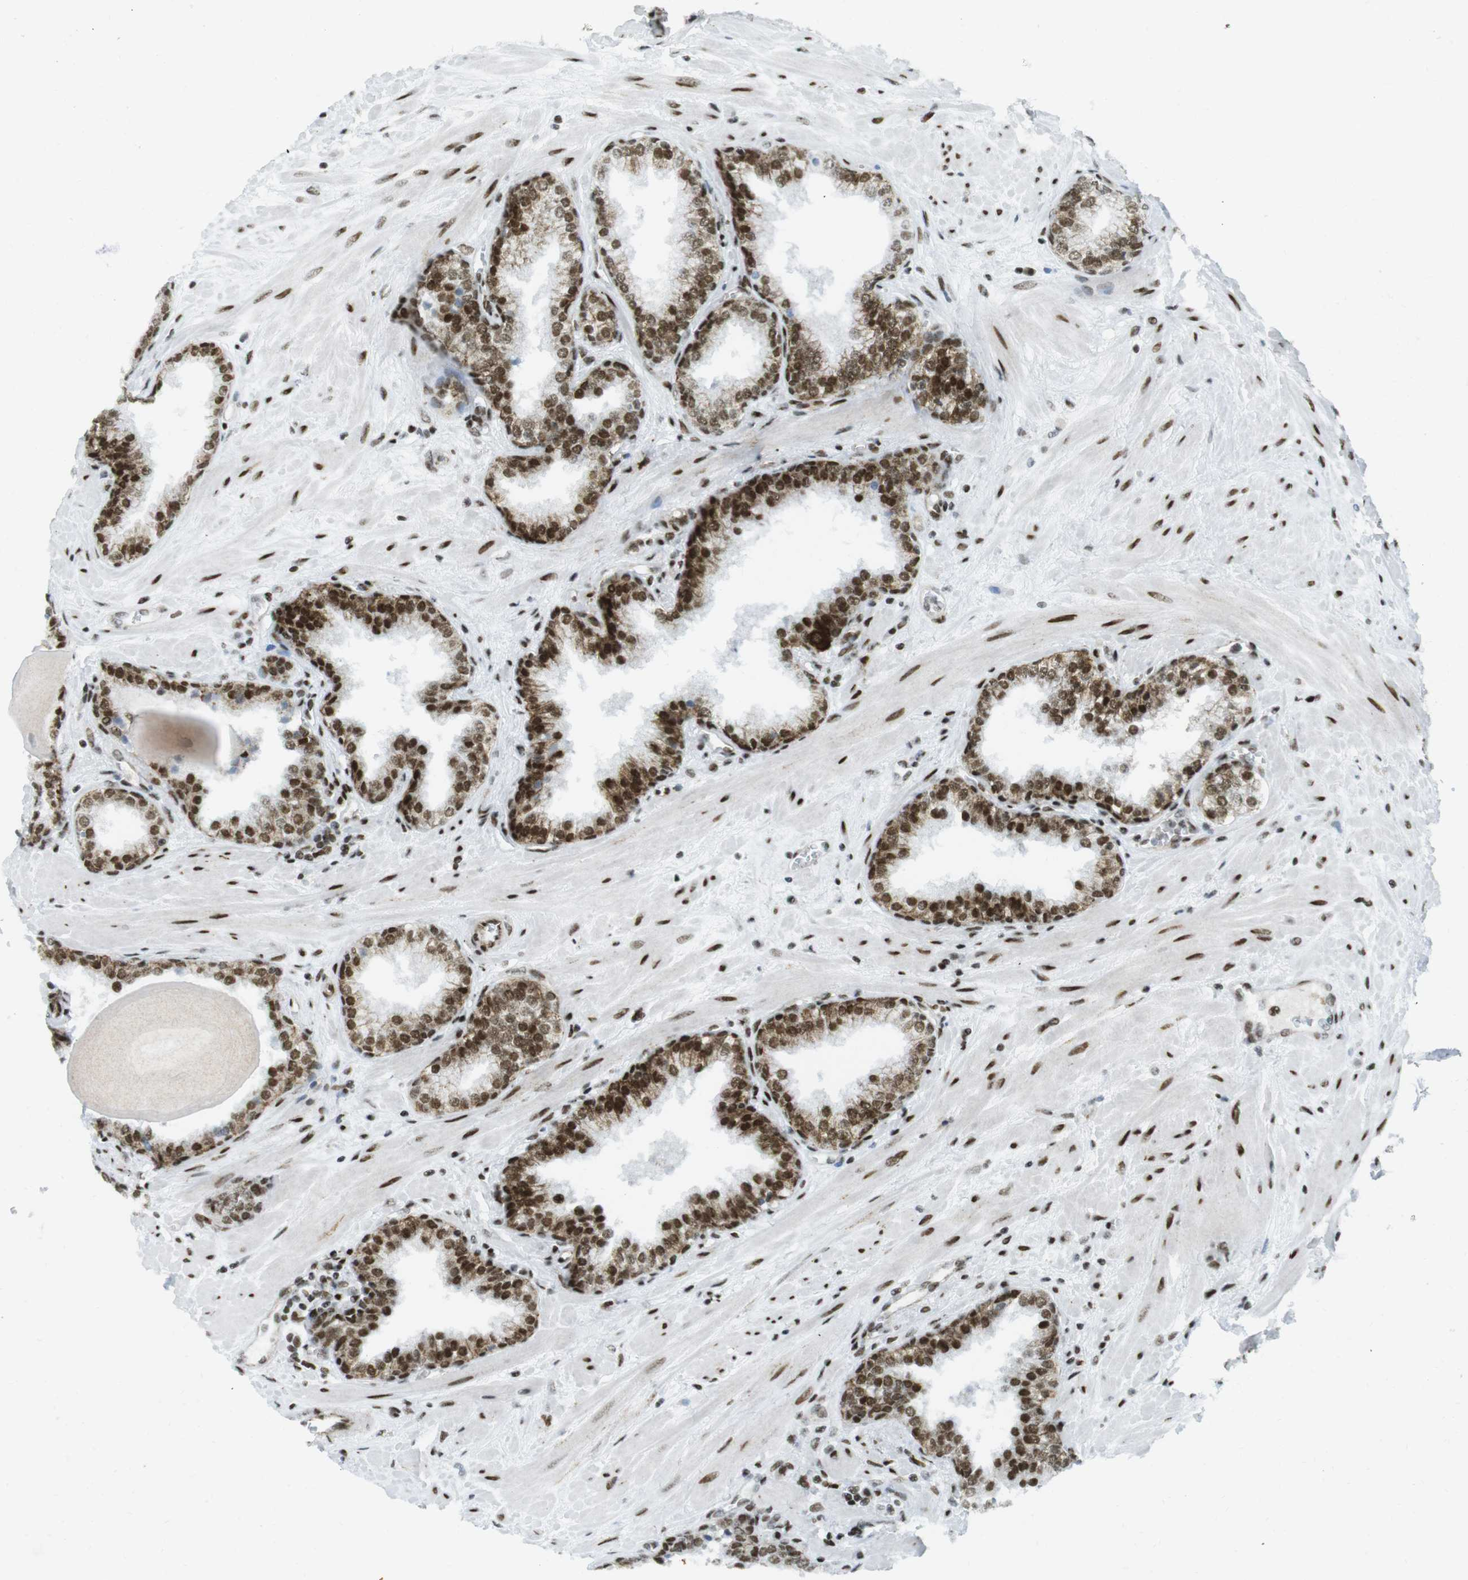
{"staining": {"intensity": "strong", "quantity": ">75%", "location": "nuclear"}, "tissue": "prostate", "cell_type": "Glandular cells", "image_type": "normal", "snomed": [{"axis": "morphology", "description": "Normal tissue, NOS"}, {"axis": "topography", "description": "Prostate"}], "caption": "Immunohistochemical staining of benign human prostate demonstrates strong nuclear protein staining in about >75% of glandular cells. (Brightfield microscopy of DAB IHC at high magnification).", "gene": "ARID1A", "patient": {"sex": "male", "age": 51}}